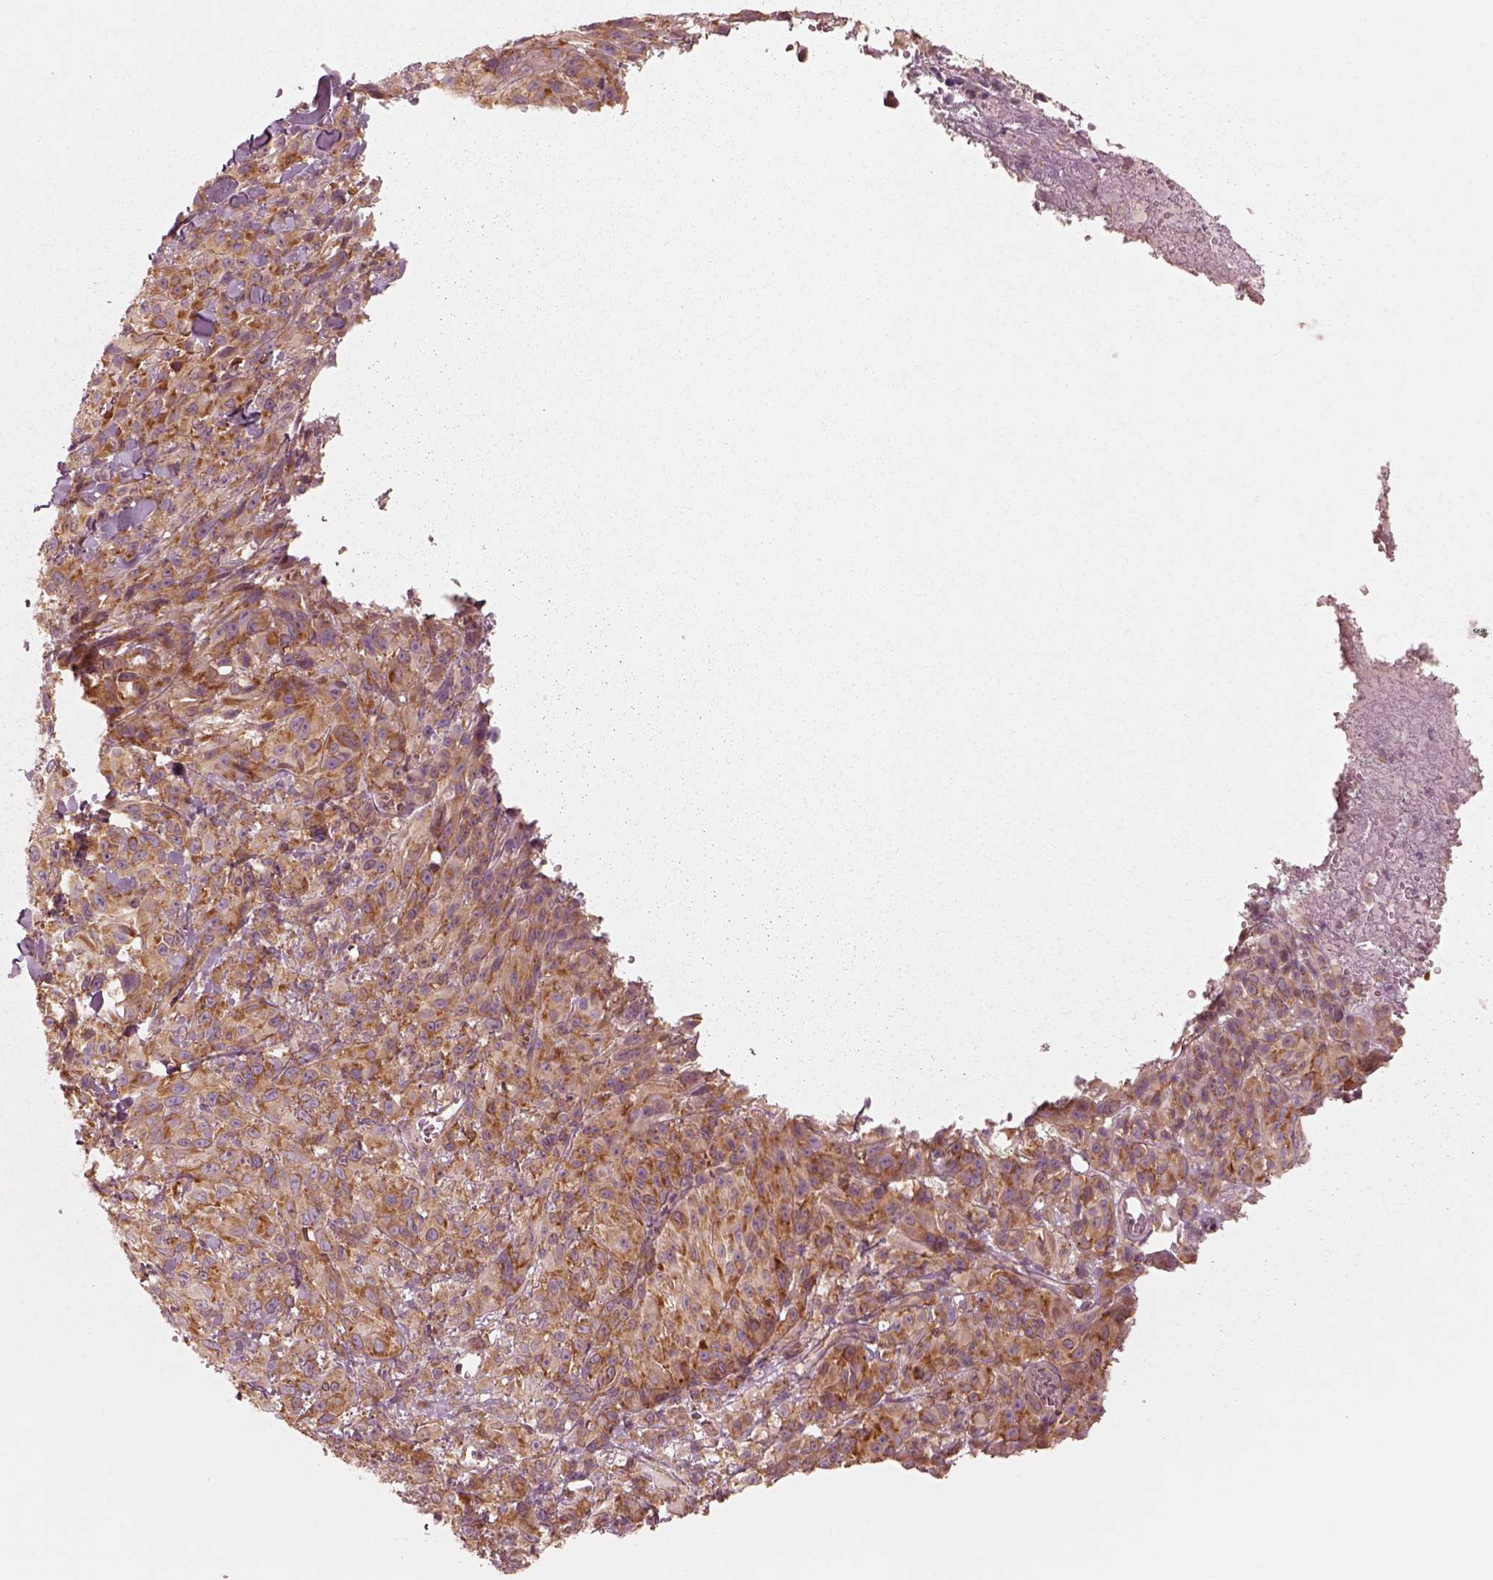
{"staining": {"intensity": "moderate", "quantity": ">75%", "location": "cytoplasmic/membranous"}, "tissue": "melanoma", "cell_type": "Tumor cells", "image_type": "cancer", "snomed": [{"axis": "morphology", "description": "Malignant melanoma, NOS"}, {"axis": "topography", "description": "Skin"}], "caption": "Melanoma stained with immunohistochemistry (IHC) demonstrates moderate cytoplasmic/membranous positivity in about >75% of tumor cells. (DAB (3,3'-diaminobenzidine) IHC, brown staining for protein, blue staining for nuclei).", "gene": "CNOT2", "patient": {"sex": "male", "age": 83}}